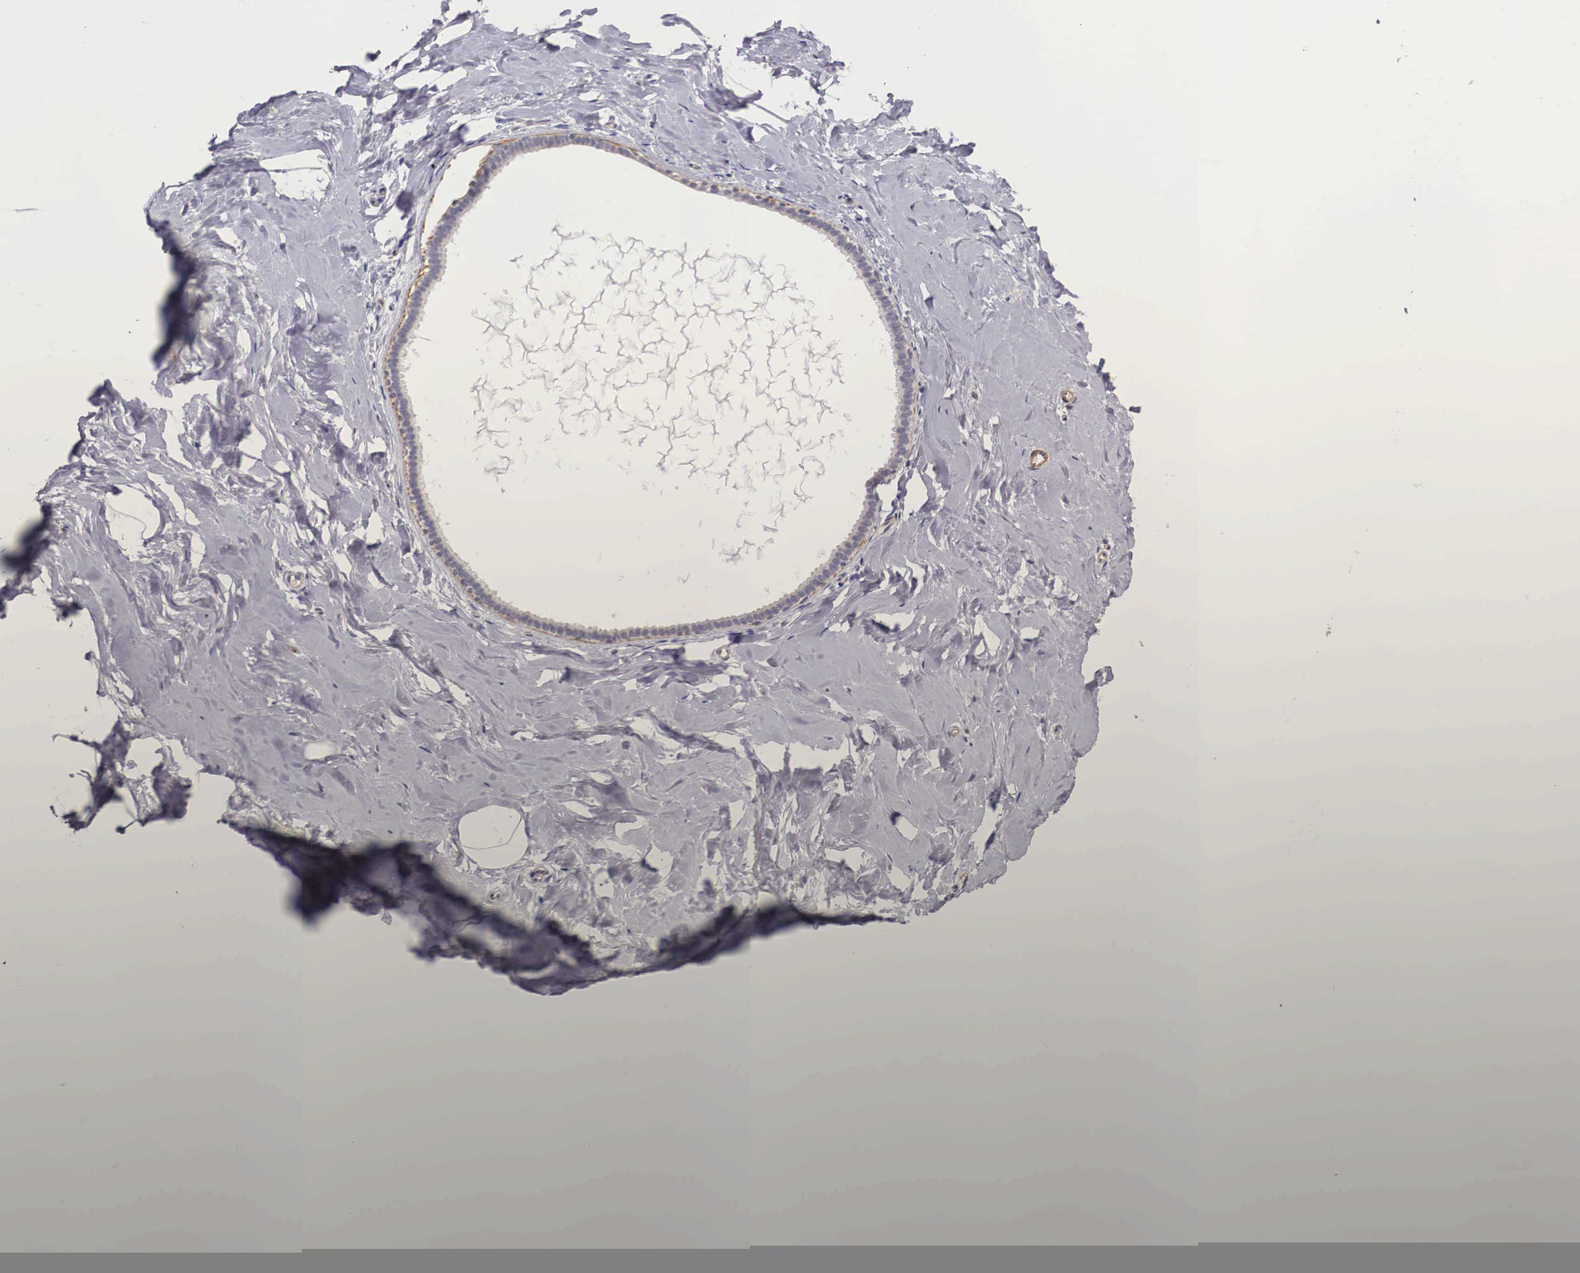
{"staining": {"intensity": "negative", "quantity": "none", "location": "none"}, "tissue": "breast", "cell_type": "Adipocytes", "image_type": "normal", "snomed": [{"axis": "morphology", "description": "Normal tissue, NOS"}, {"axis": "topography", "description": "Breast"}], "caption": "A micrograph of human breast is negative for staining in adipocytes. (DAB (3,3'-diaminobenzidine) immunohistochemistry visualized using brightfield microscopy, high magnification).", "gene": "ENOX2", "patient": {"sex": "female", "age": 54}}